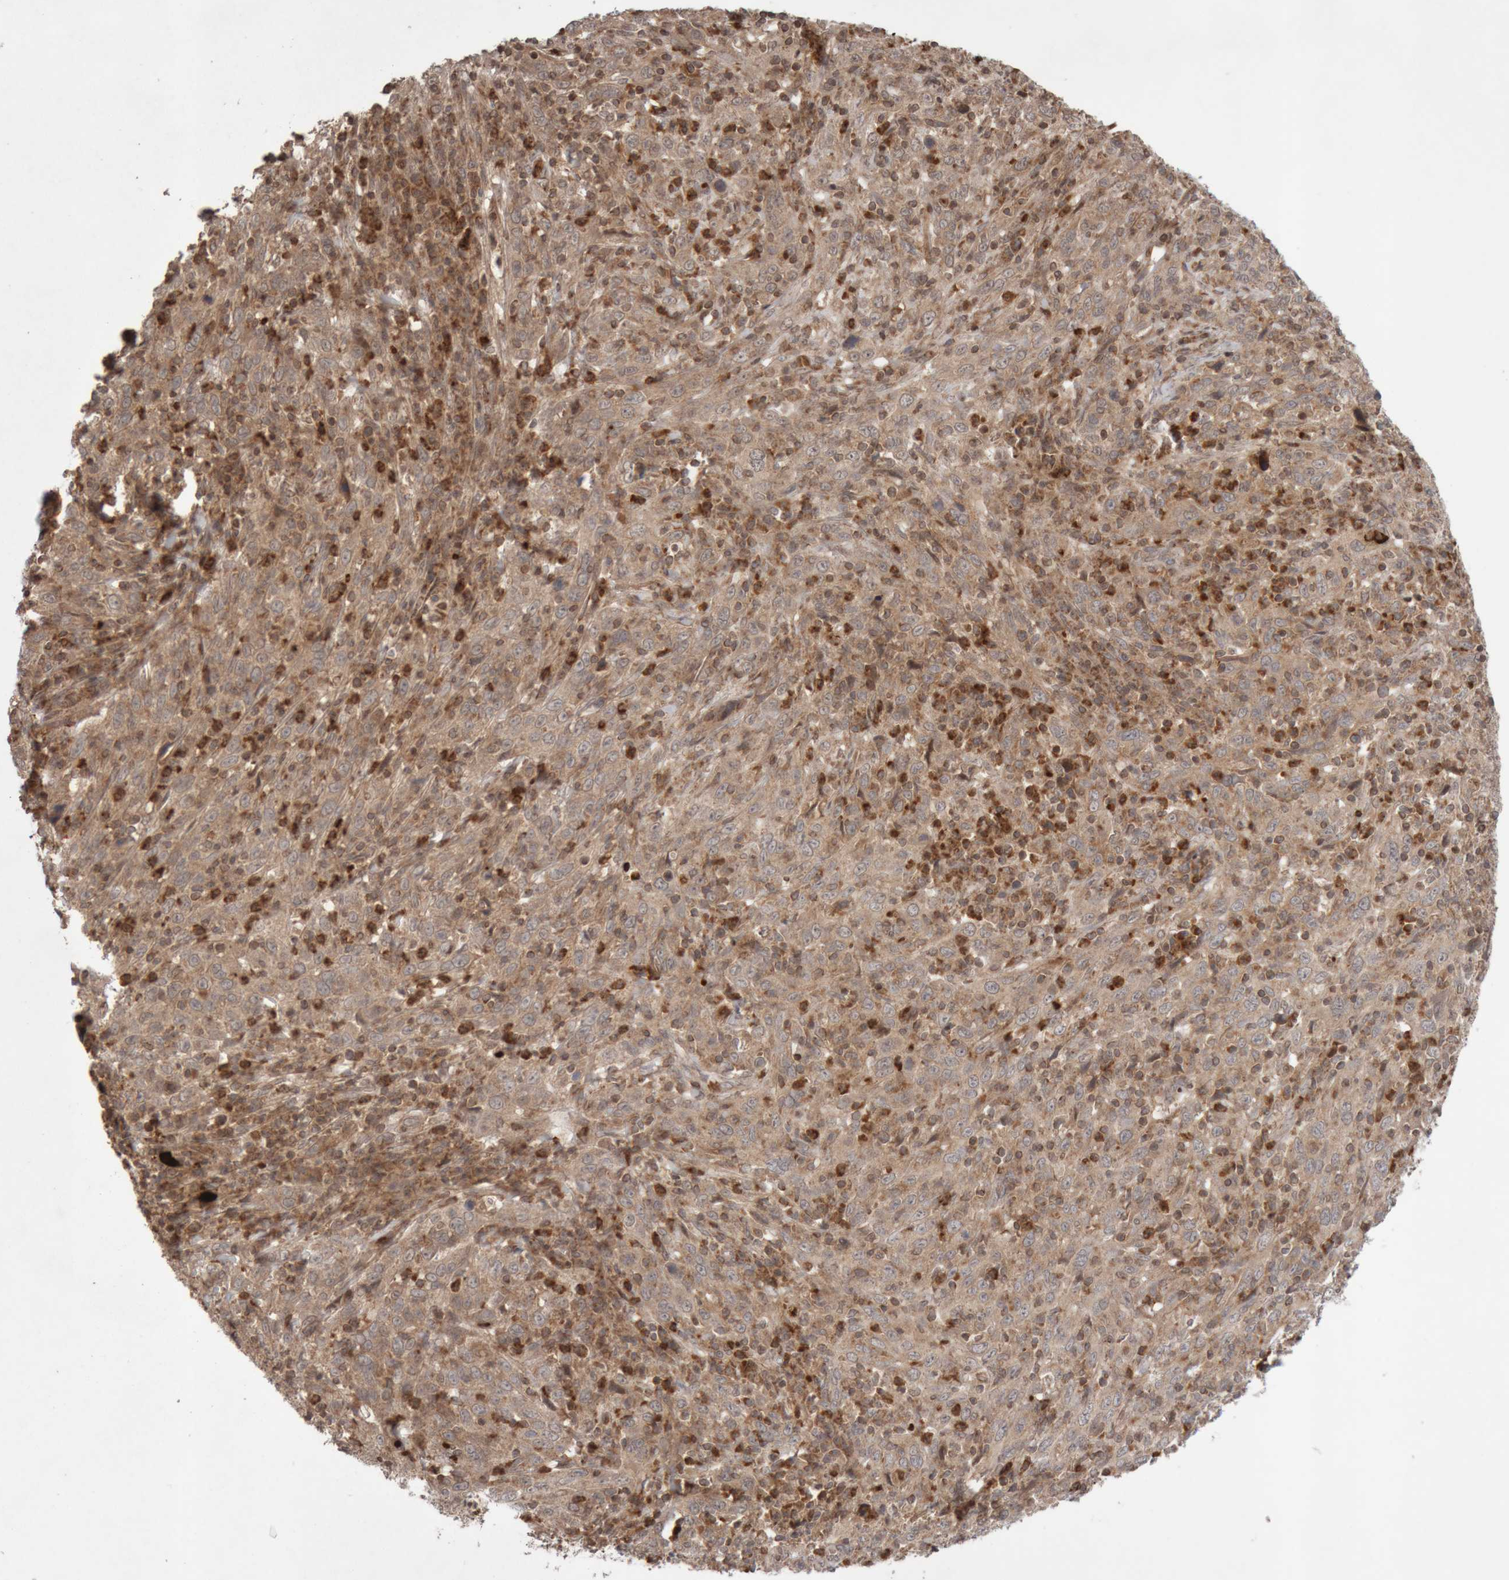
{"staining": {"intensity": "moderate", "quantity": ">75%", "location": "cytoplasmic/membranous"}, "tissue": "cervical cancer", "cell_type": "Tumor cells", "image_type": "cancer", "snomed": [{"axis": "morphology", "description": "Squamous cell carcinoma, NOS"}, {"axis": "topography", "description": "Cervix"}], "caption": "A medium amount of moderate cytoplasmic/membranous positivity is identified in approximately >75% of tumor cells in cervical cancer tissue.", "gene": "KIF21B", "patient": {"sex": "female", "age": 46}}